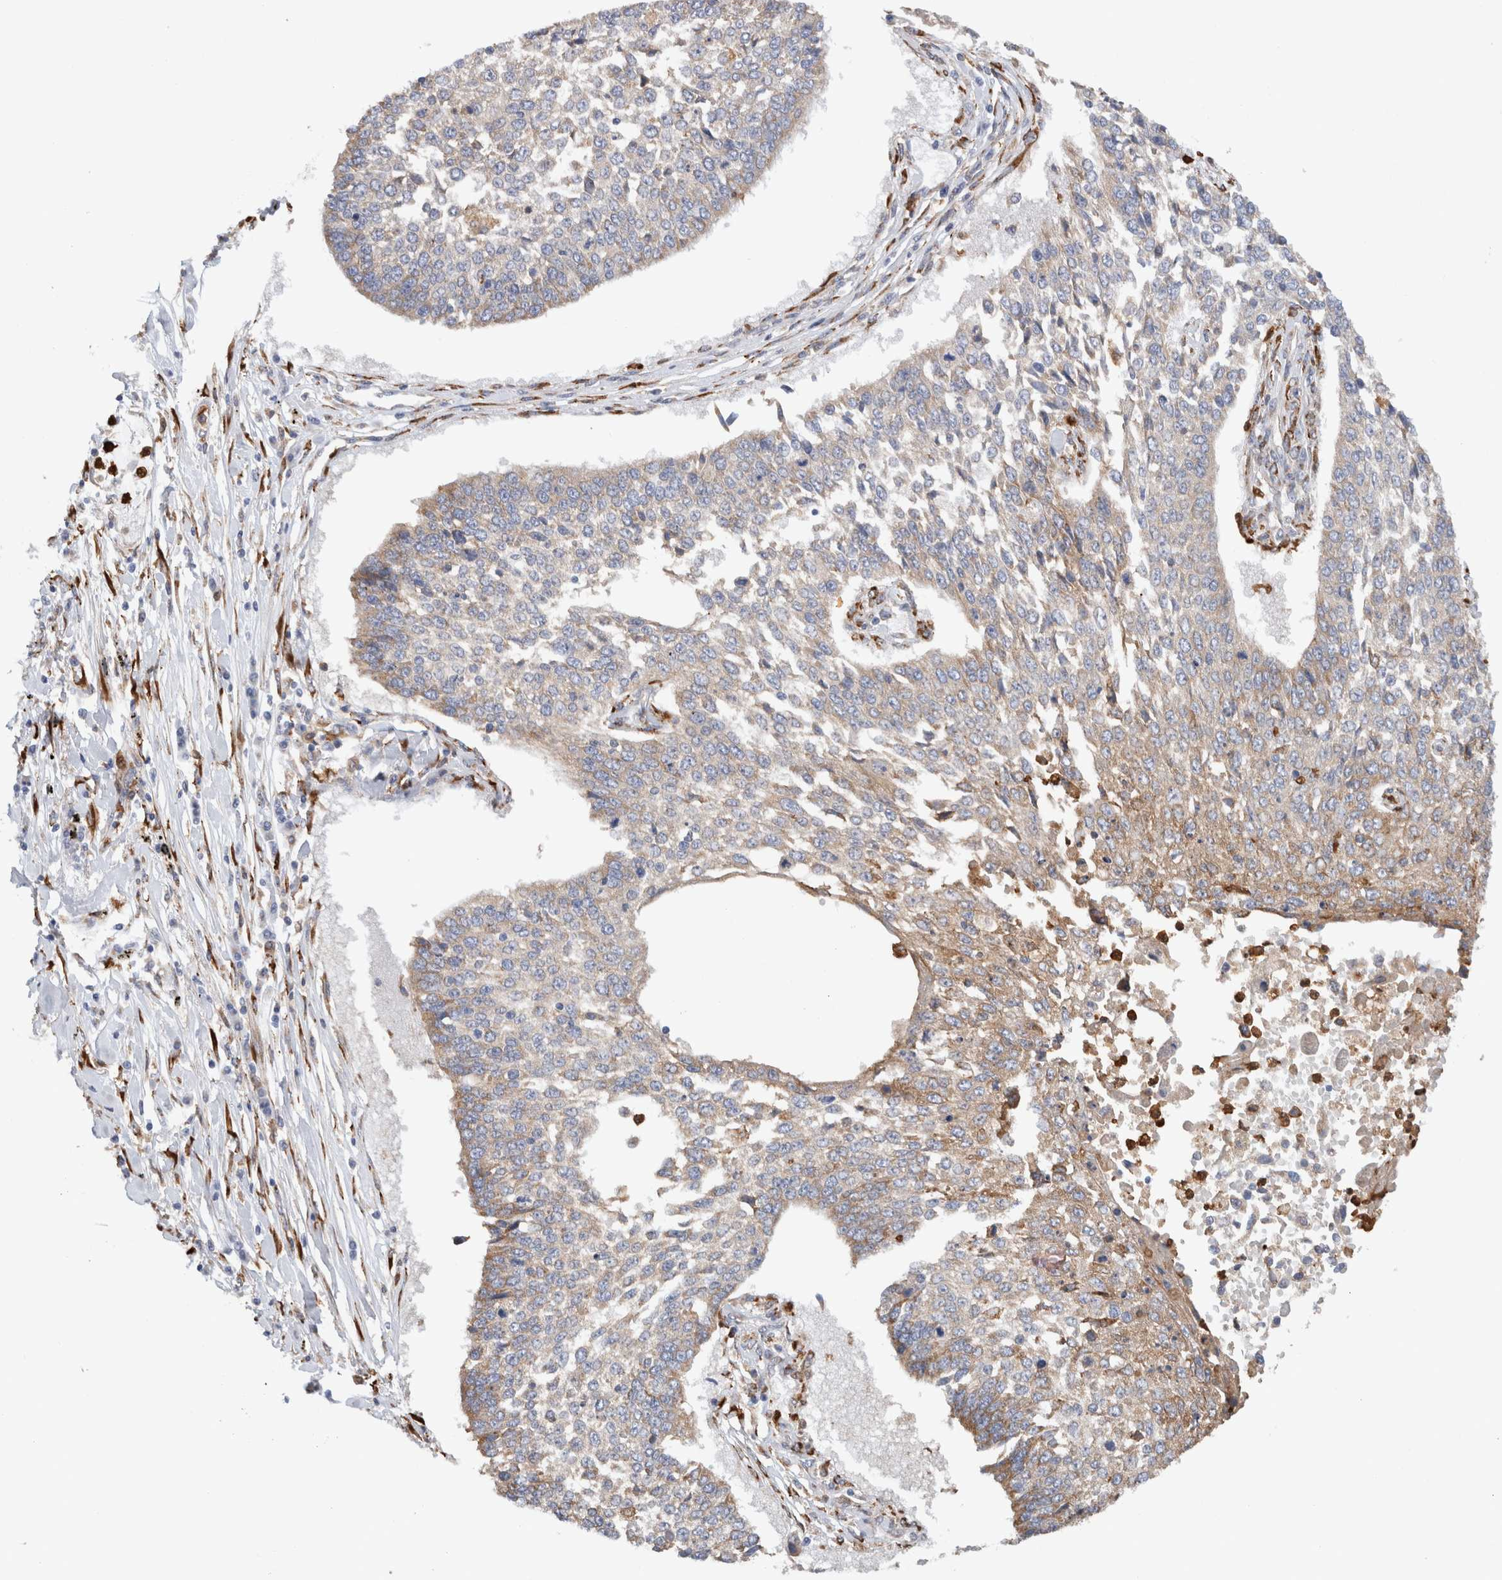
{"staining": {"intensity": "weak", "quantity": "25%-75%", "location": "cytoplasmic/membranous"}, "tissue": "lung cancer", "cell_type": "Tumor cells", "image_type": "cancer", "snomed": [{"axis": "morphology", "description": "Normal tissue, NOS"}, {"axis": "morphology", "description": "Squamous cell carcinoma, NOS"}, {"axis": "topography", "description": "Cartilage tissue"}, {"axis": "topography", "description": "Bronchus"}, {"axis": "topography", "description": "Lung"}, {"axis": "topography", "description": "Peripheral nerve tissue"}], "caption": "Immunohistochemical staining of squamous cell carcinoma (lung) demonstrates low levels of weak cytoplasmic/membranous protein staining in about 25%-75% of tumor cells. The protein is shown in brown color, while the nuclei are stained blue.", "gene": "P4HA1", "patient": {"sex": "female", "age": 49}}